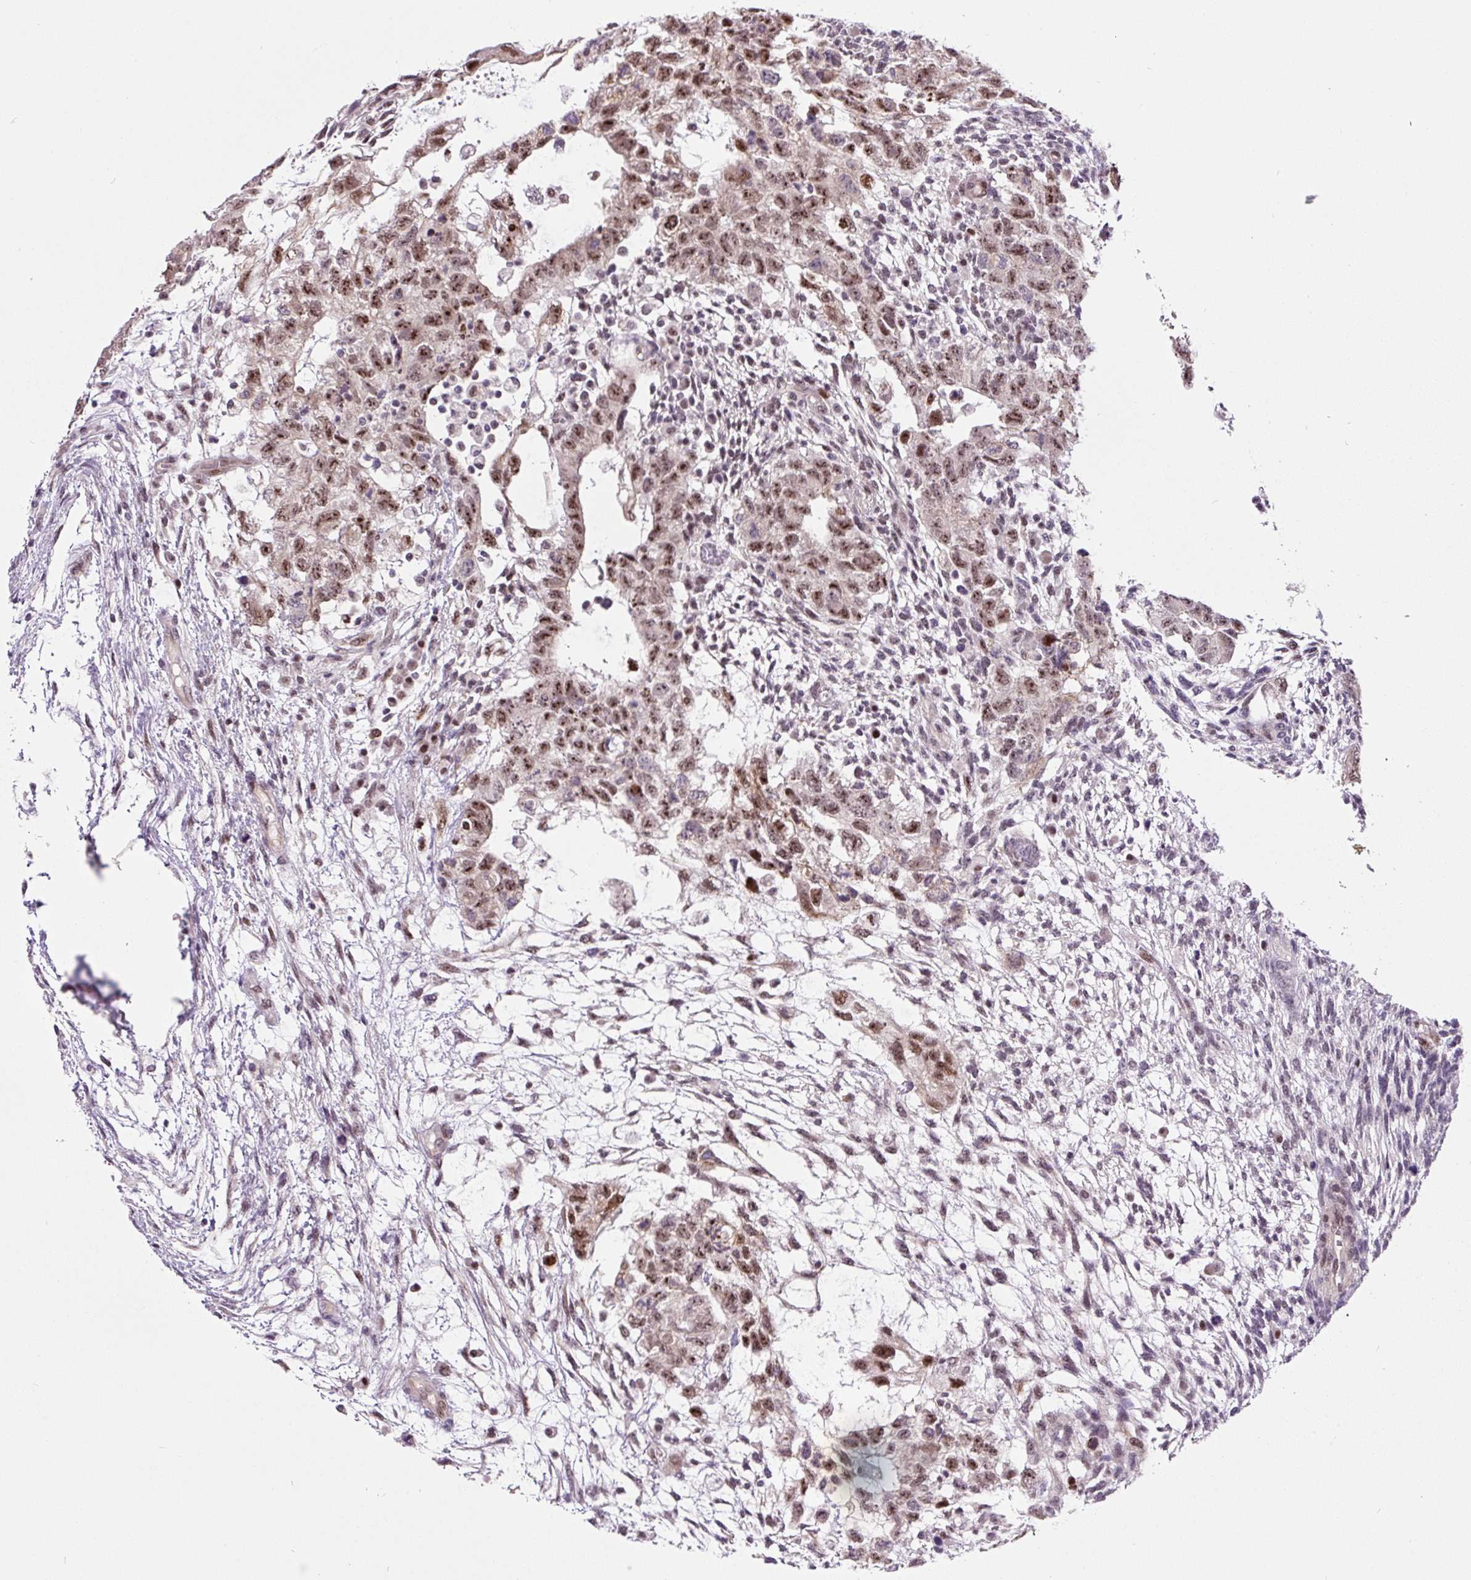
{"staining": {"intensity": "moderate", "quantity": ">75%", "location": "nuclear"}, "tissue": "testis cancer", "cell_type": "Tumor cells", "image_type": "cancer", "snomed": [{"axis": "morphology", "description": "Normal tissue, NOS"}, {"axis": "morphology", "description": "Carcinoma, Embryonal, NOS"}, {"axis": "topography", "description": "Testis"}], "caption": "DAB immunohistochemical staining of testis cancer shows moderate nuclear protein staining in approximately >75% of tumor cells. Nuclei are stained in blue.", "gene": "TAF1A", "patient": {"sex": "male", "age": 36}}